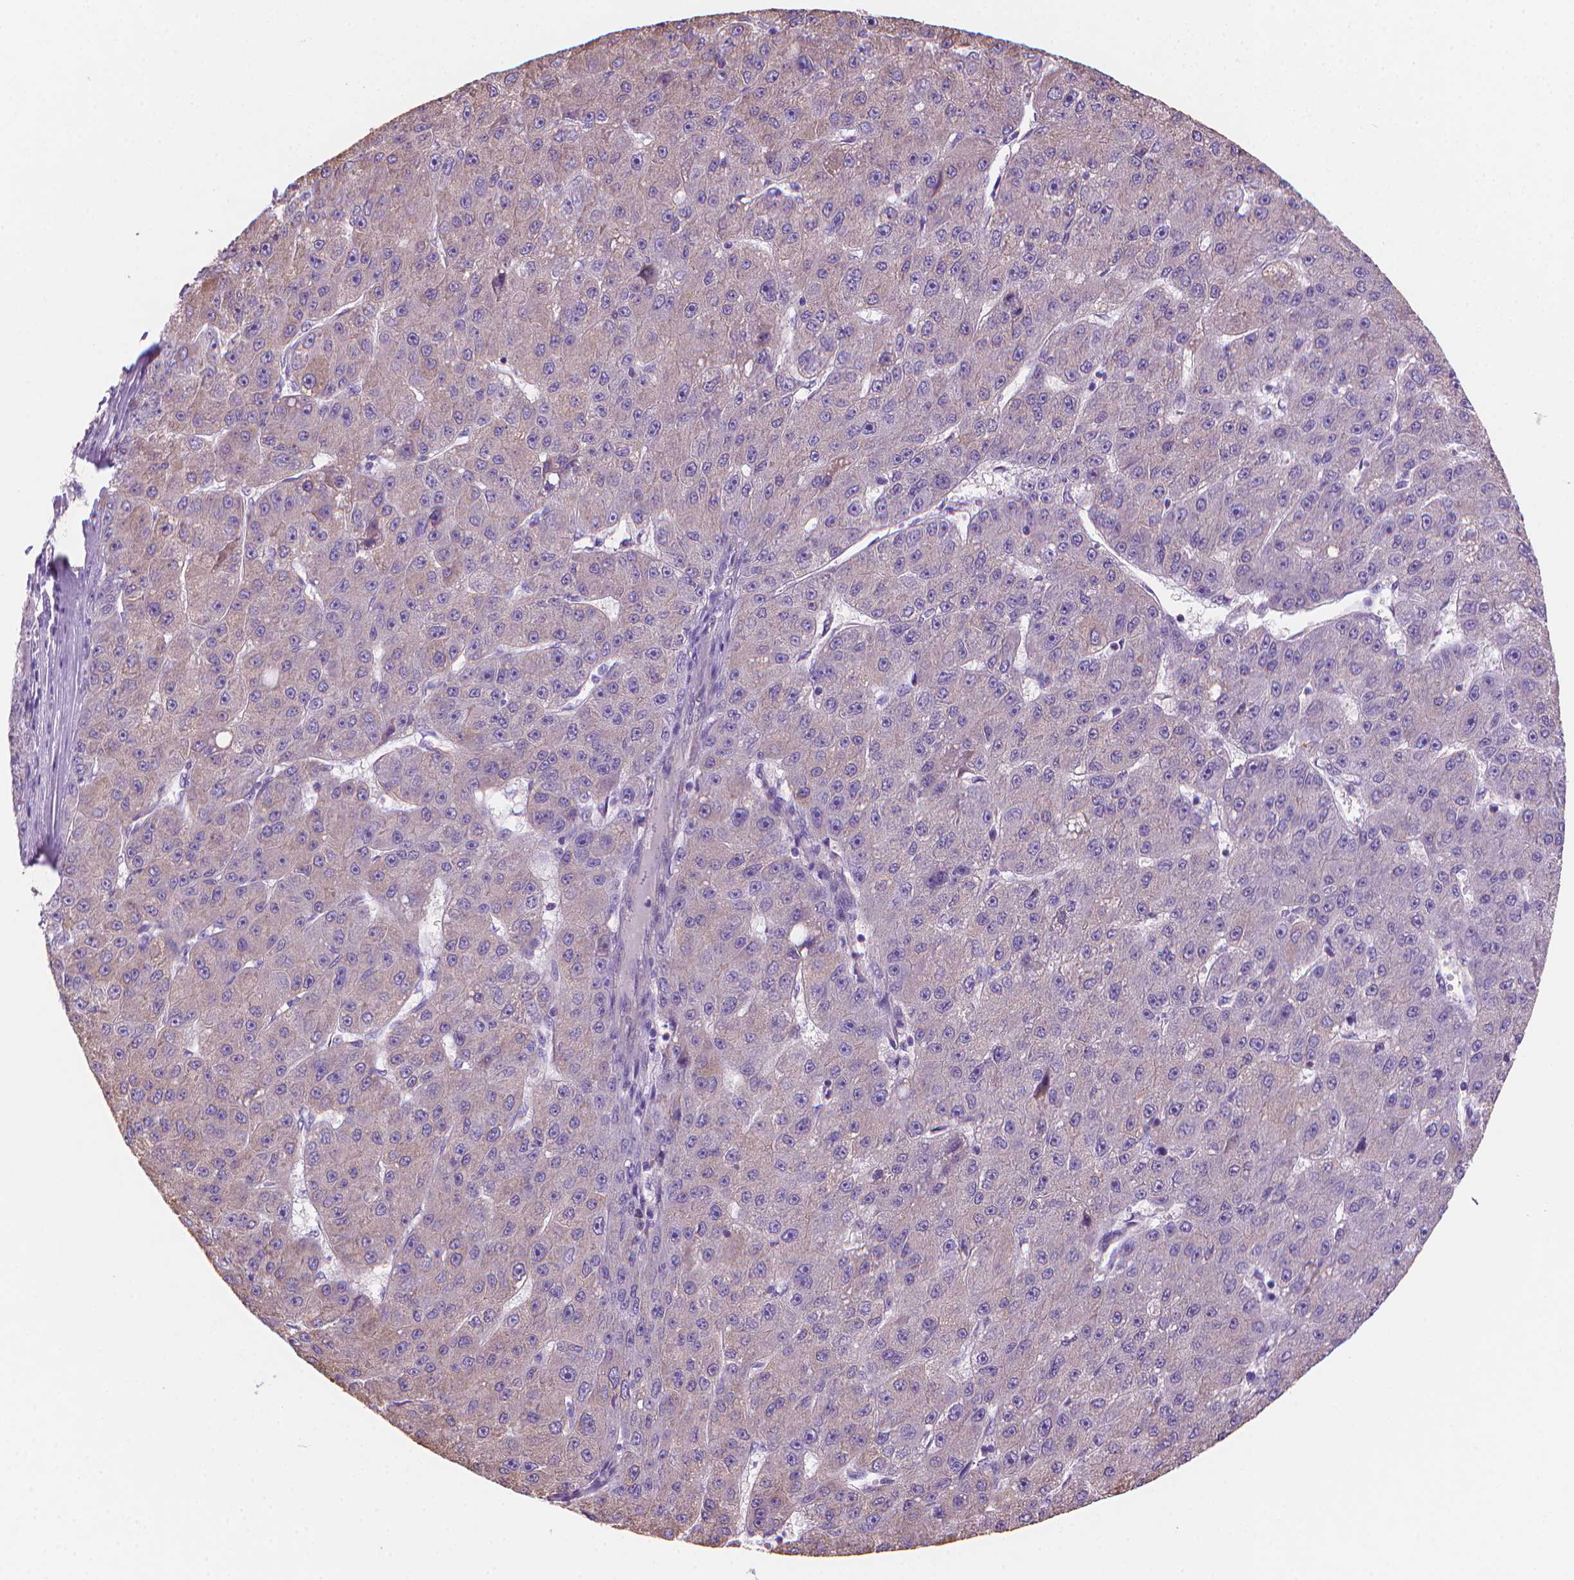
{"staining": {"intensity": "negative", "quantity": "none", "location": "none"}, "tissue": "liver cancer", "cell_type": "Tumor cells", "image_type": "cancer", "snomed": [{"axis": "morphology", "description": "Carcinoma, Hepatocellular, NOS"}, {"axis": "topography", "description": "Liver"}], "caption": "Immunohistochemistry image of hepatocellular carcinoma (liver) stained for a protein (brown), which displays no positivity in tumor cells. Brightfield microscopy of immunohistochemistry (IHC) stained with DAB (brown) and hematoxylin (blue), captured at high magnification.", "gene": "CLXN", "patient": {"sex": "male", "age": 67}}